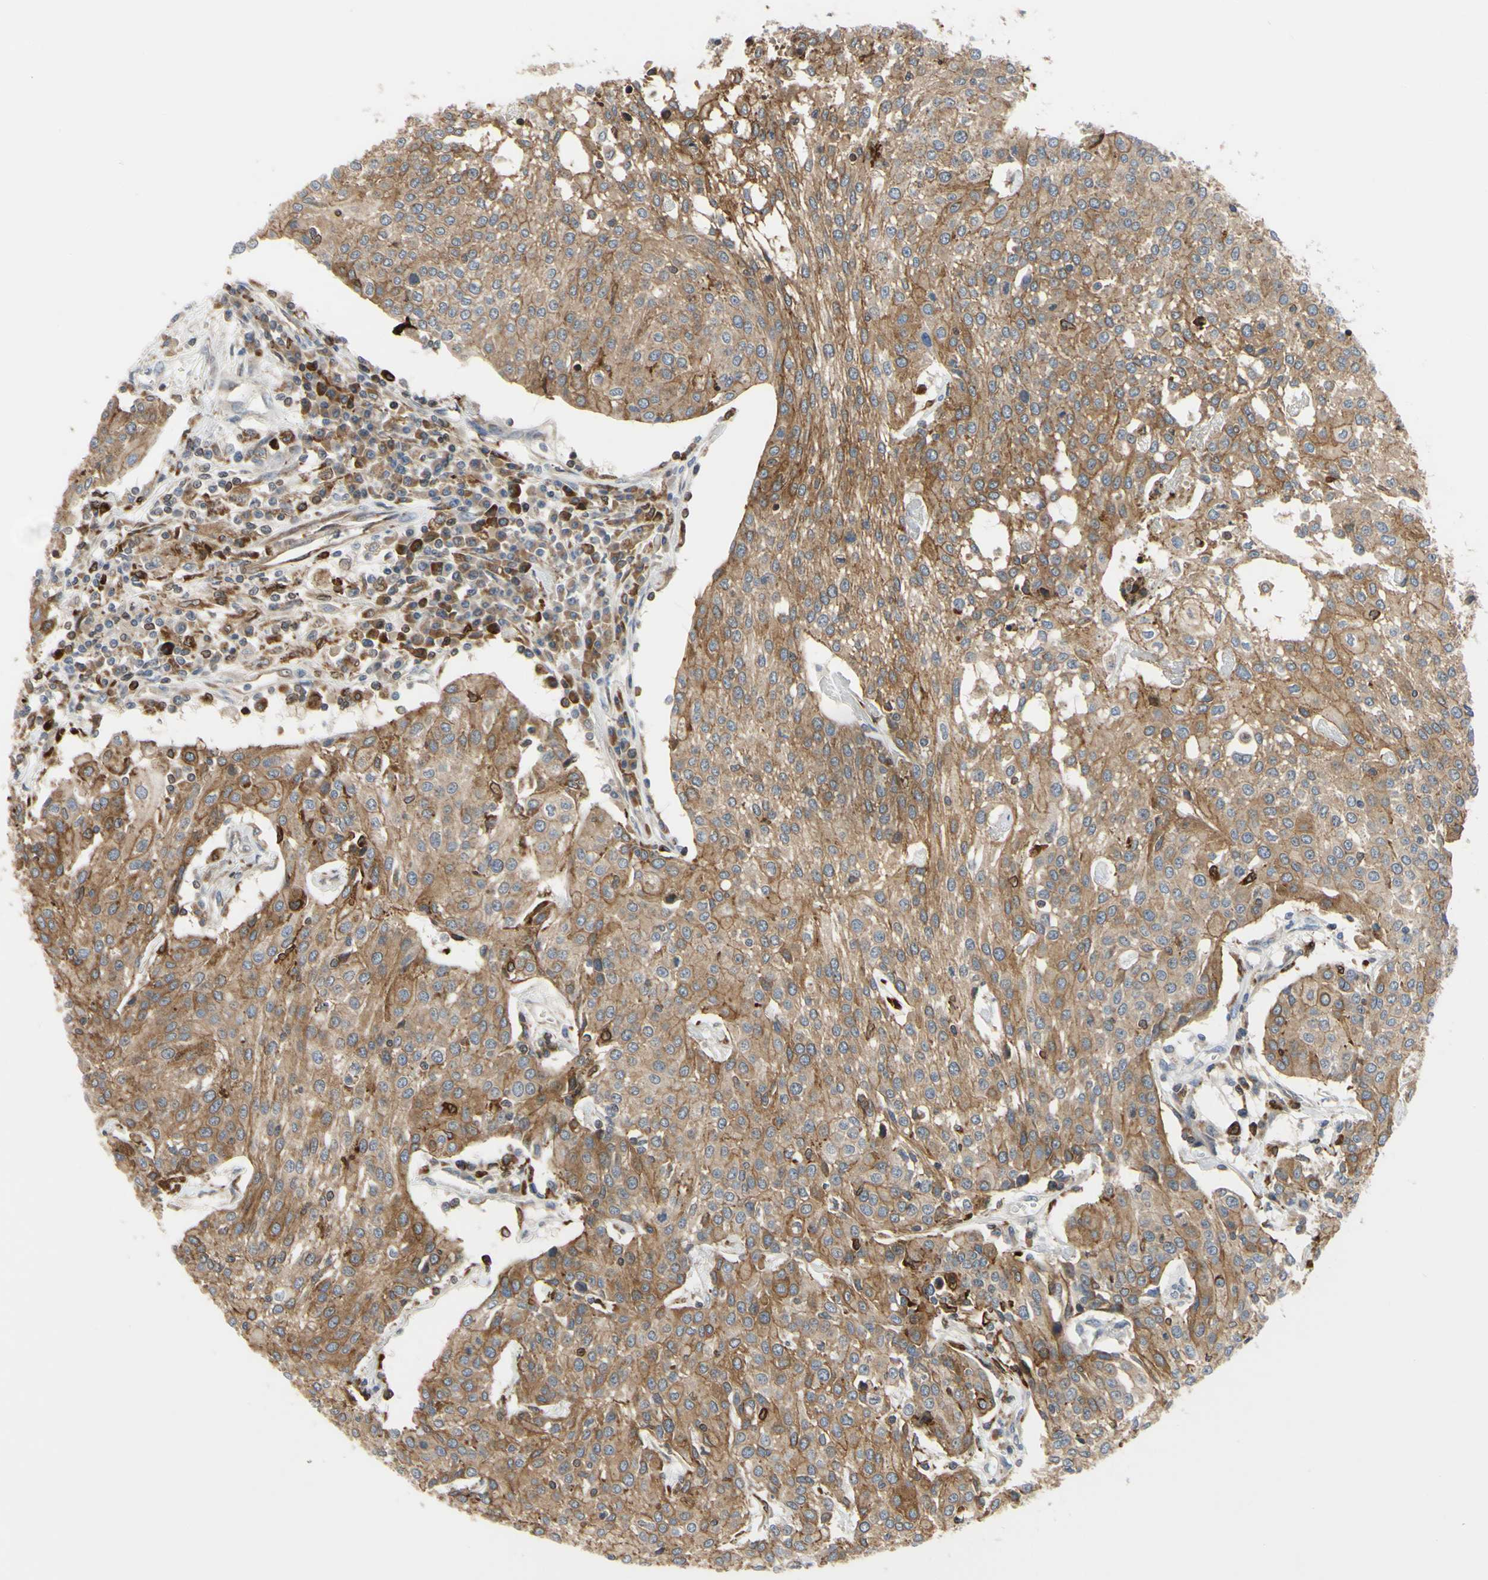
{"staining": {"intensity": "moderate", "quantity": ">75%", "location": "cytoplasmic/membranous"}, "tissue": "urothelial cancer", "cell_type": "Tumor cells", "image_type": "cancer", "snomed": [{"axis": "morphology", "description": "Urothelial carcinoma, High grade"}, {"axis": "topography", "description": "Urinary bladder"}], "caption": "DAB immunohistochemical staining of human high-grade urothelial carcinoma displays moderate cytoplasmic/membranous protein staining in about >75% of tumor cells.", "gene": "PLXNA2", "patient": {"sex": "female", "age": 85}}